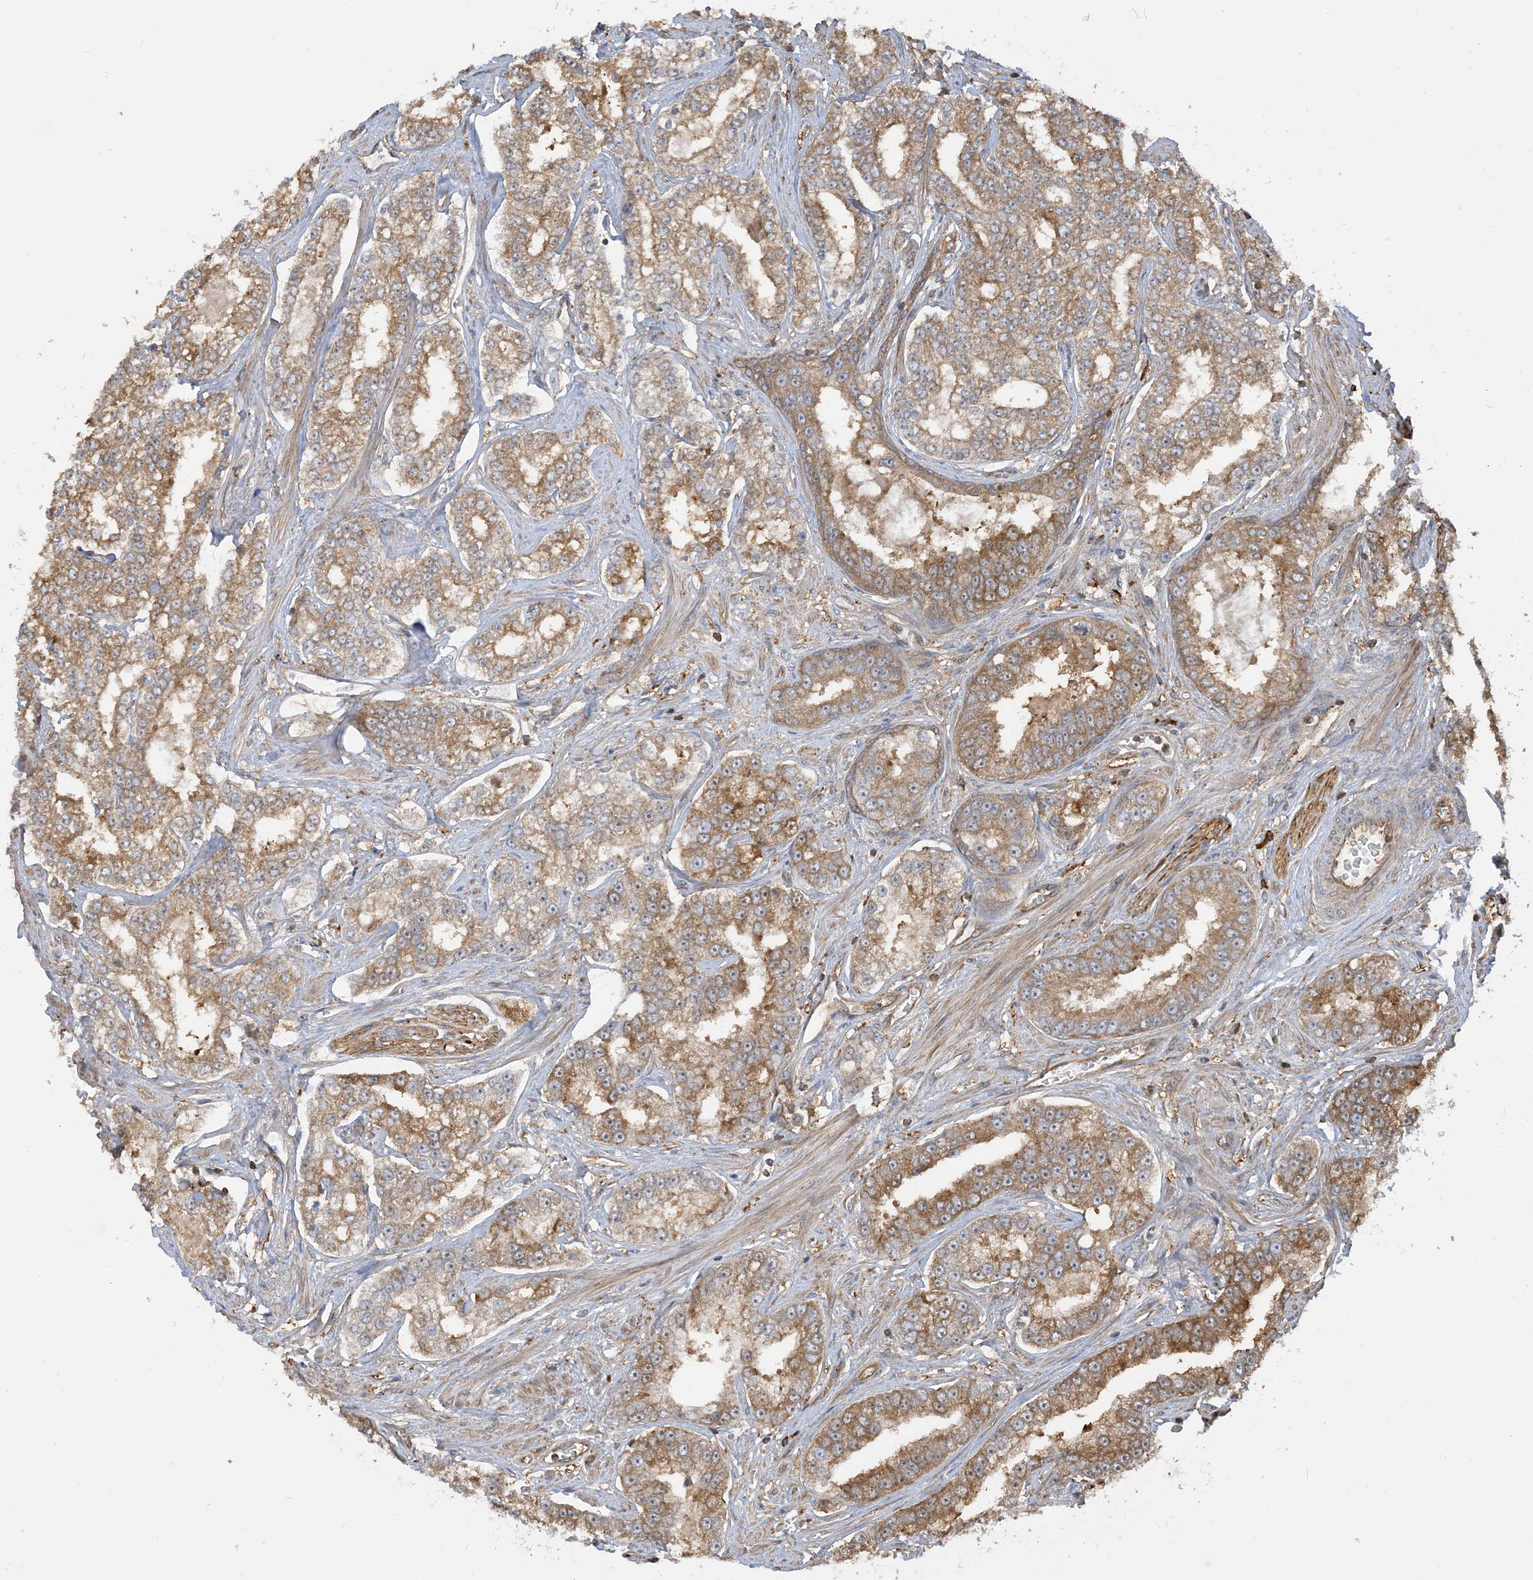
{"staining": {"intensity": "moderate", "quantity": ">75%", "location": "cytoplasmic/membranous"}, "tissue": "prostate cancer", "cell_type": "Tumor cells", "image_type": "cancer", "snomed": [{"axis": "morphology", "description": "Normal tissue, NOS"}, {"axis": "morphology", "description": "Adenocarcinoma, High grade"}, {"axis": "topography", "description": "Prostate"}], "caption": "Immunohistochemical staining of human high-grade adenocarcinoma (prostate) exhibits moderate cytoplasmic/membranous protein staining in about >75% of tumor cells. (DAB = brown stain, brightfield microscopy at high magnification).", "gene": "SRP72", "patient": {"sex": "male", "age": 83}}